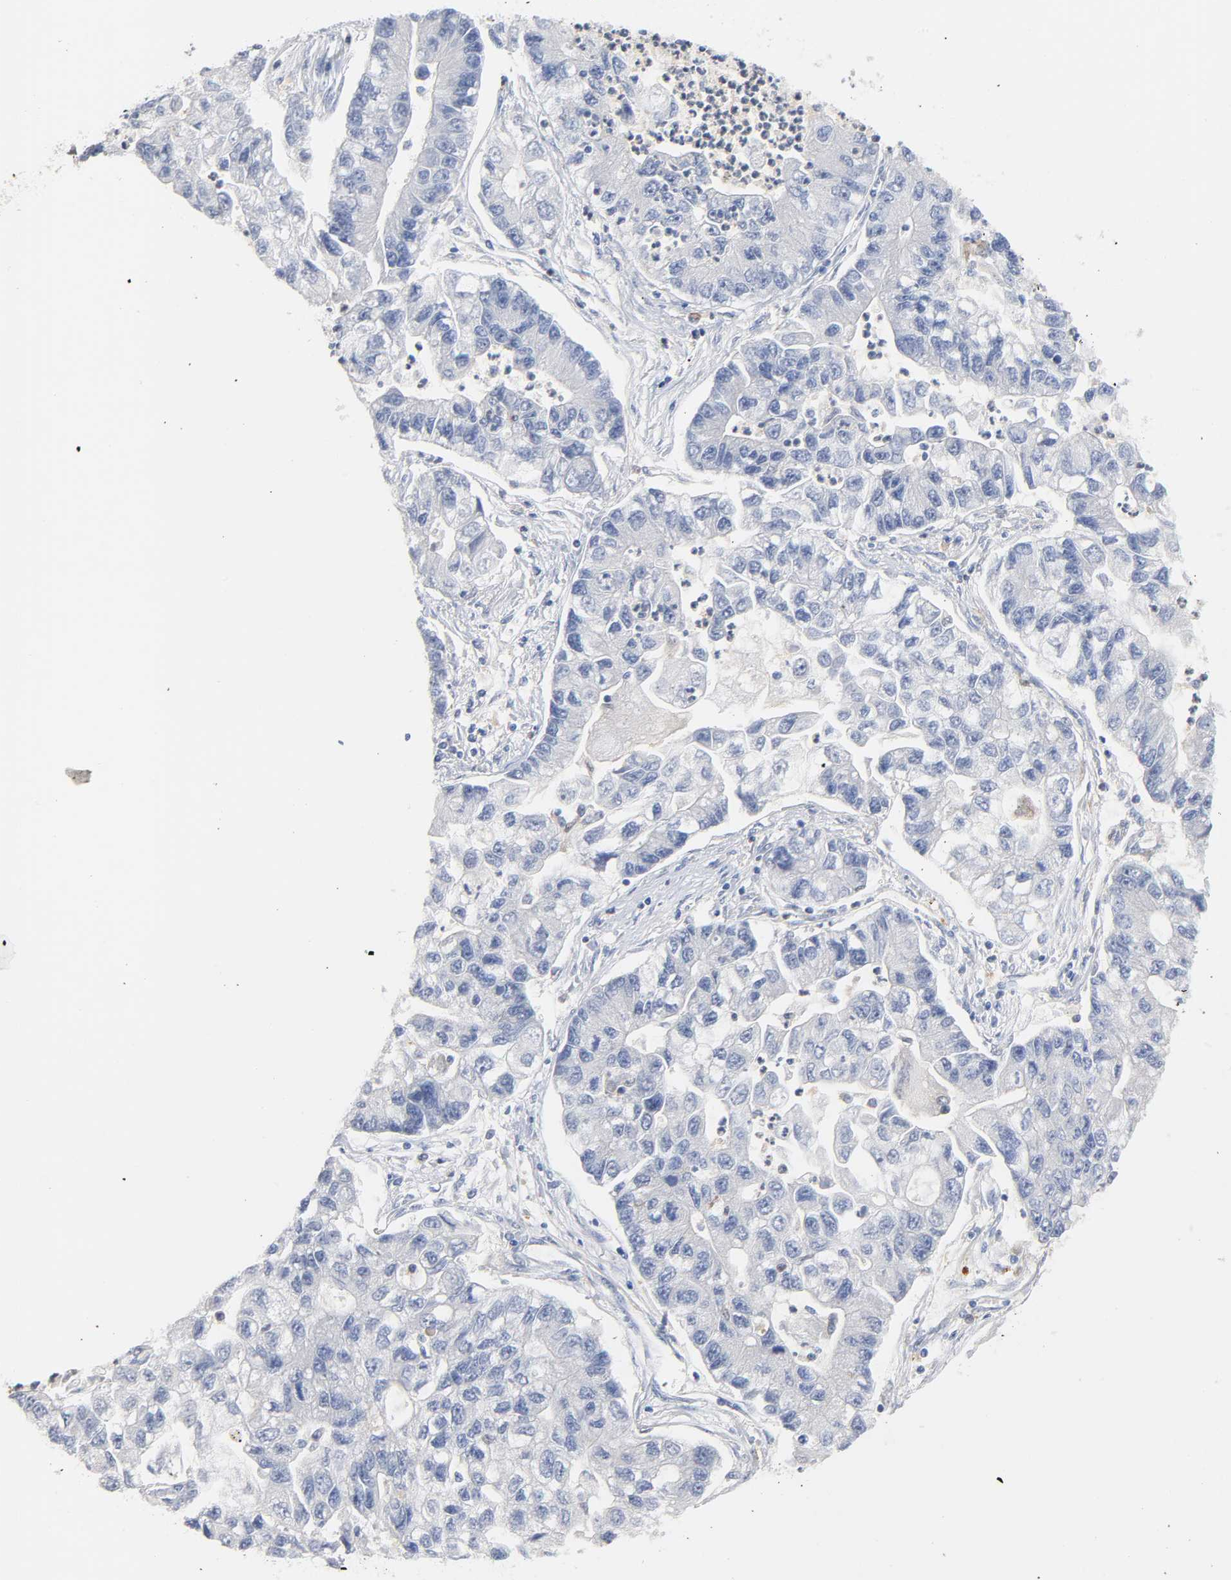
{"staining": {"intensity": "negative", "quantity": "none", "location": "none"}, "tissue": "lung cancer", "cell_type": "Tumor cells", "image_type": "cancer", "snomed": [{"axis": "morphology", "description": "Adenocarcinoma, NOS"}, {"axis": "topography", "description": "Lung"}], "caption": "Human lung cancer (adenocarcinoma) stained for a protein using immunohistochemistry (IHC) shows no expression in tumor cells.", "gene": "IL18", "patient": {"sex": "female", "age": 51}}